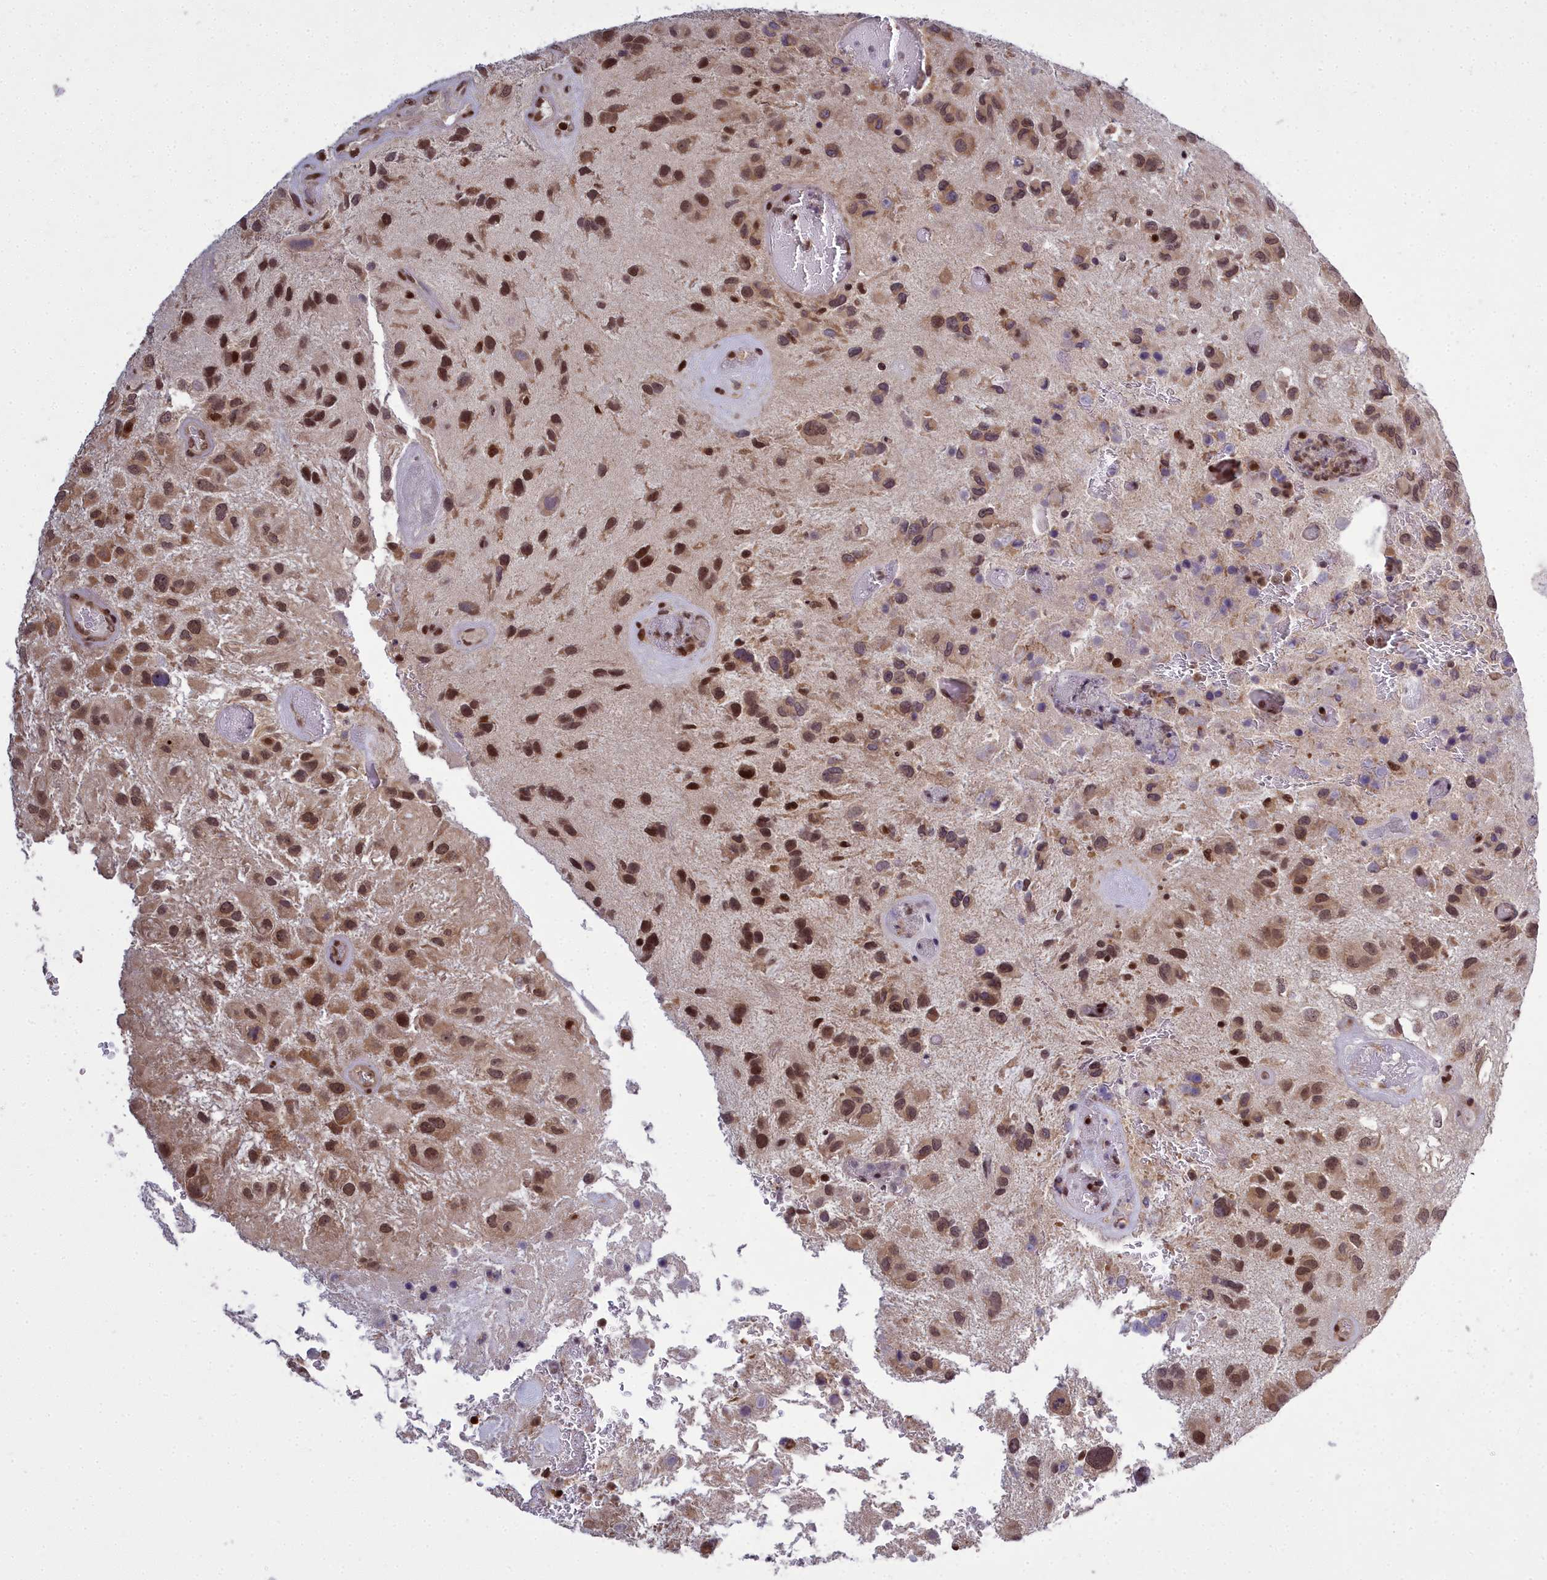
{"staining": {"intensity": "moderate", "quantity": ">75%", "location": "cytoplasmic/membranous,nuclear"}, "tissue": "glioma", "cell_type": "Tumor cells", "image_type": "cancer", "snomed": [{"axis": "morphology", "description": "Glioma, malignant, Low grade"}, {"axis": "topography", "description": "Brain"}], "caption": "Immunohistochemical staining of human glioma demonstrates medium levels of moderate cytoplasmic/membranous and nuclear staining in approximately >75% of tumor cells.", "gene": "GMEB1", "patient": {"sex": "male", "age": 66}}